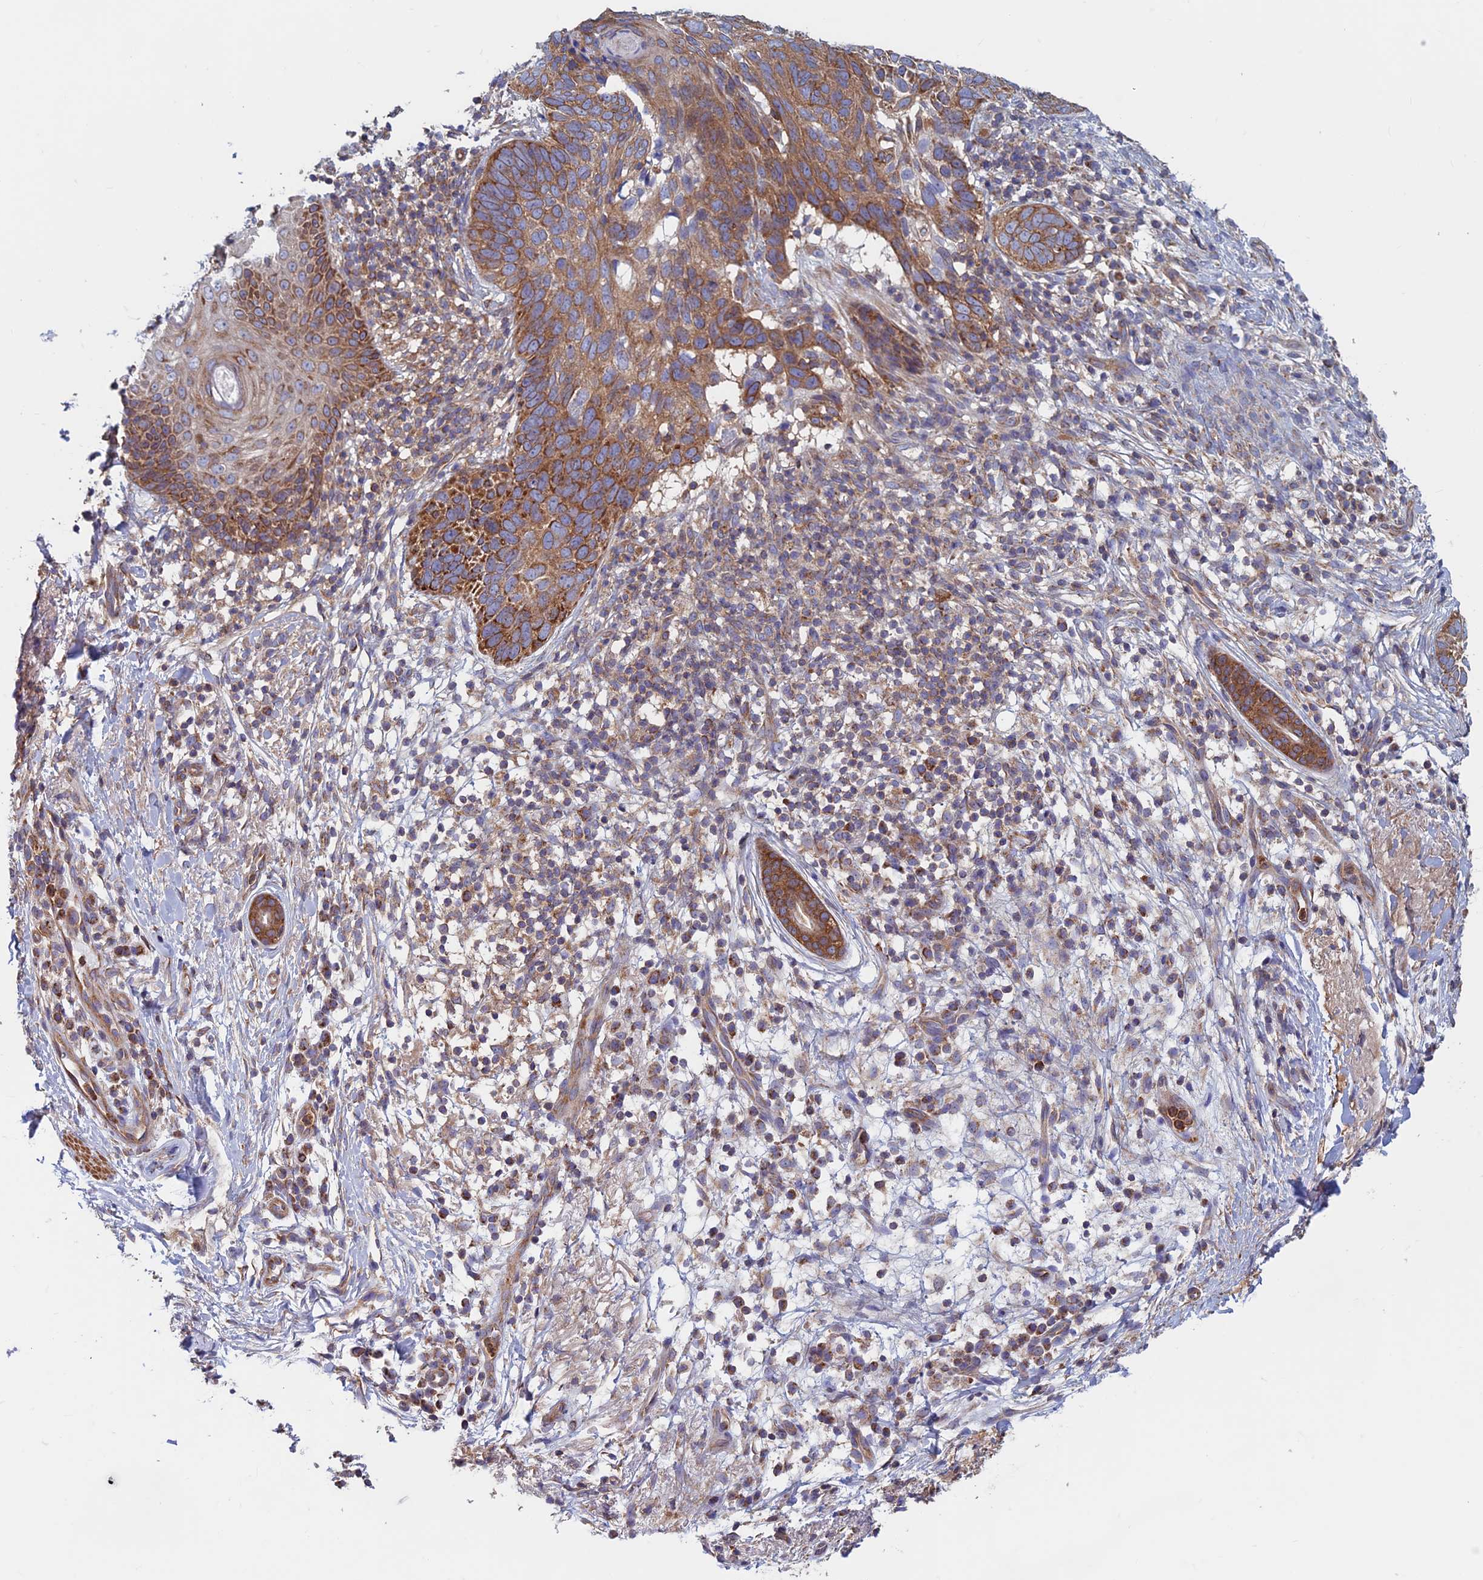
{"staining": {"intensity": "moderate", "quantity": ">75%", "location": "cytoplasmic/membranous"}, "tissue": "skin cancer", "cell_type": "Tumor cells", "image_type": "cancer", "snomed": [{"axis": "morphology", "description": "Basal cell carcinoma"}, {"axis": "topography", "description": "Skin"}], "caption": "This is a photomicrograph of immunohistochemistry (IHC) staining of skin cancer (basal cell carcinoma), which shows moderate positivity in the cytoplasmic/membranous of tumor cells.", "gene": "DNM1L", "patient": {"sex": "male", "age": 85}}